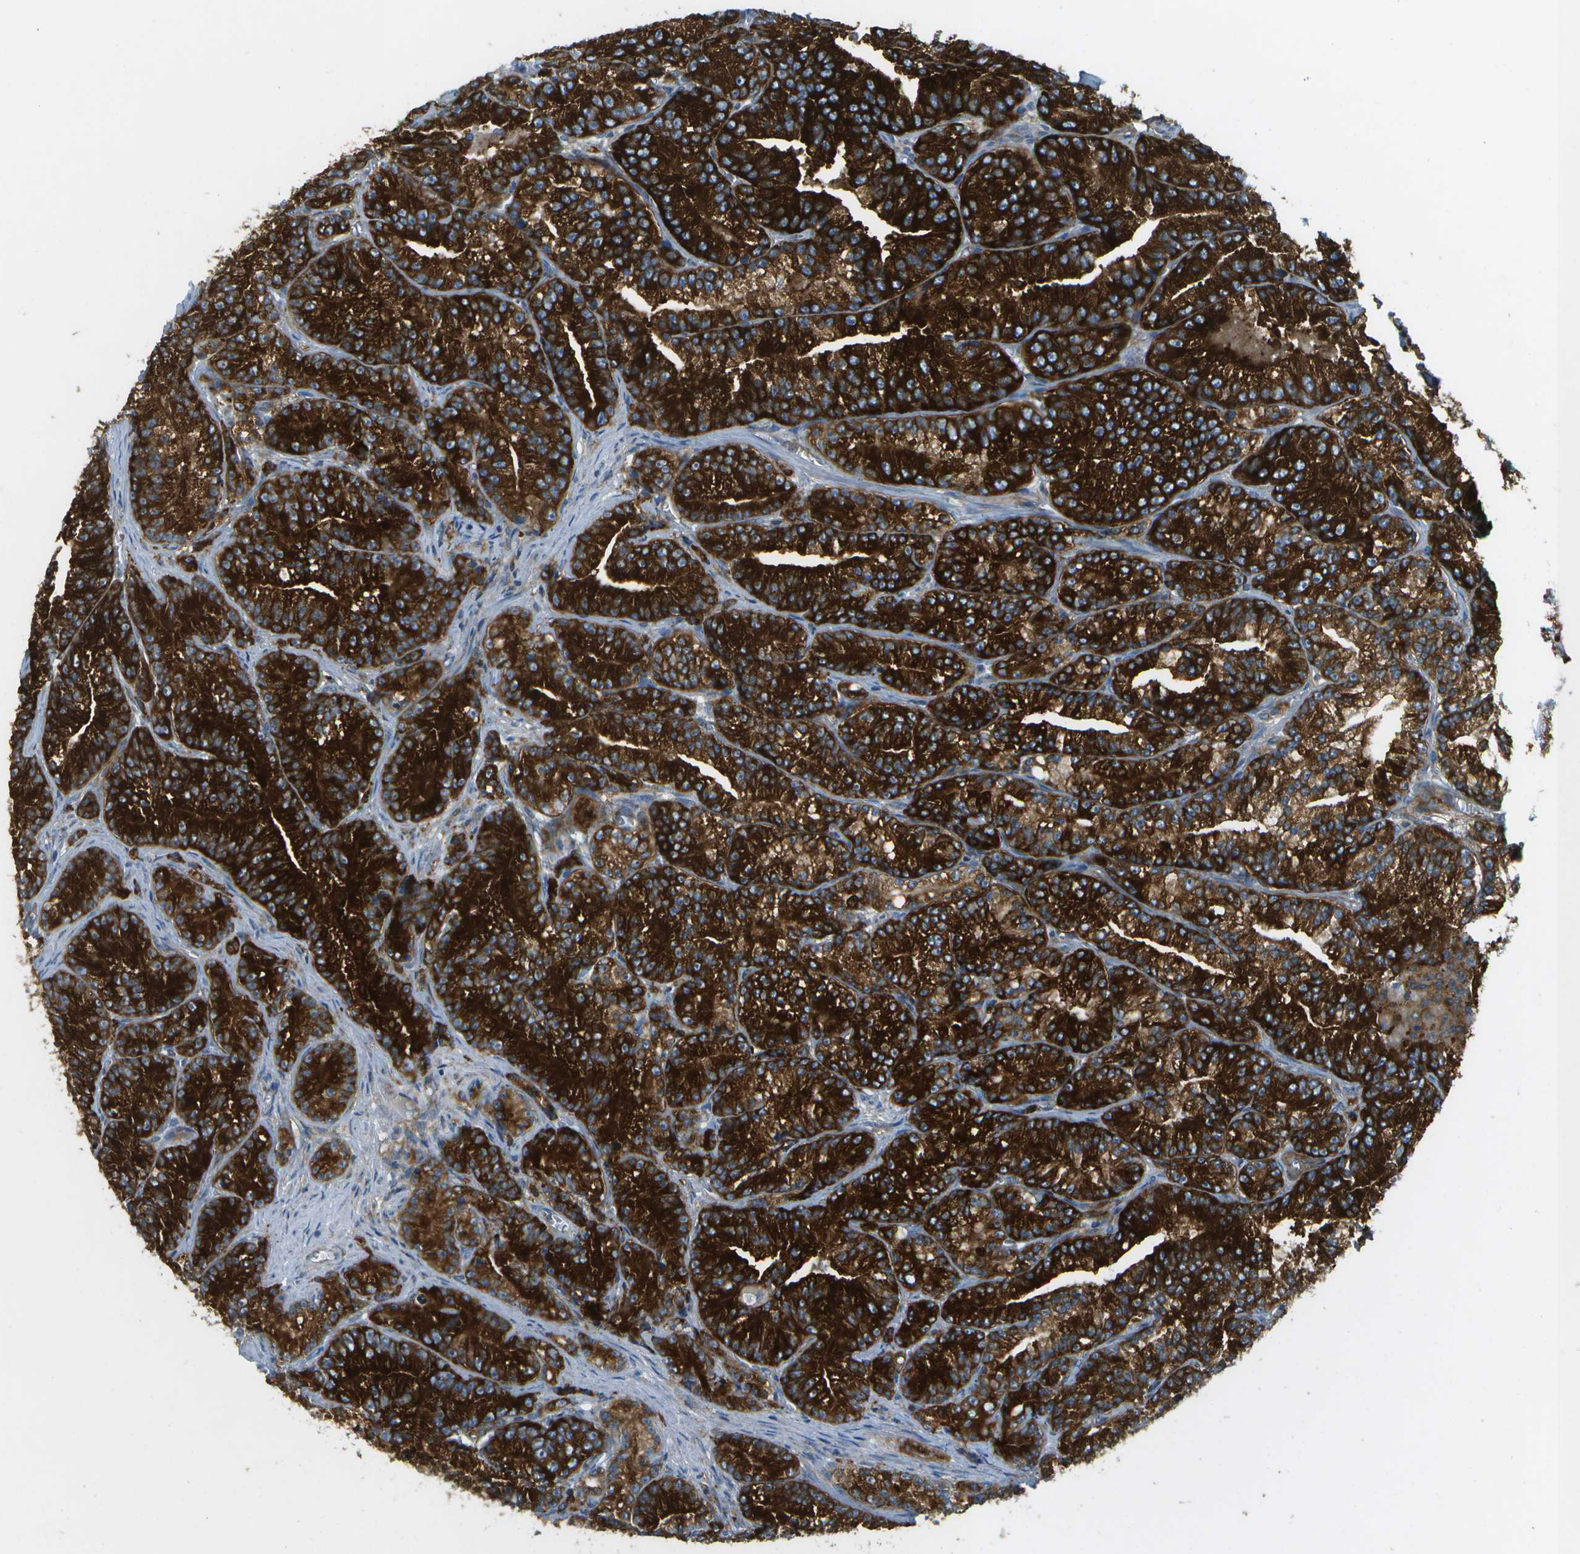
{"staining": {"intensity": "strong", "quantity": ">75%", "location": "cytoplasmic/membranous"}, "tissue": "prostate cancer", "cell_type": "Tumor cells", "image_type": "cancer", "snomed": [{"axis": "morphology", "description": "Adenocarcinoma, Low grade"}, {"axis": "topography", "description": "Prostate"}], "caption": "Protein expression analysis of prostate low-grade adenocarcinoma displays strong cytoplasmic/membranous positivity in about >75% of tumor cells.", "gene": "WNK2", "patient": {"sex": "male", "age": 89}}